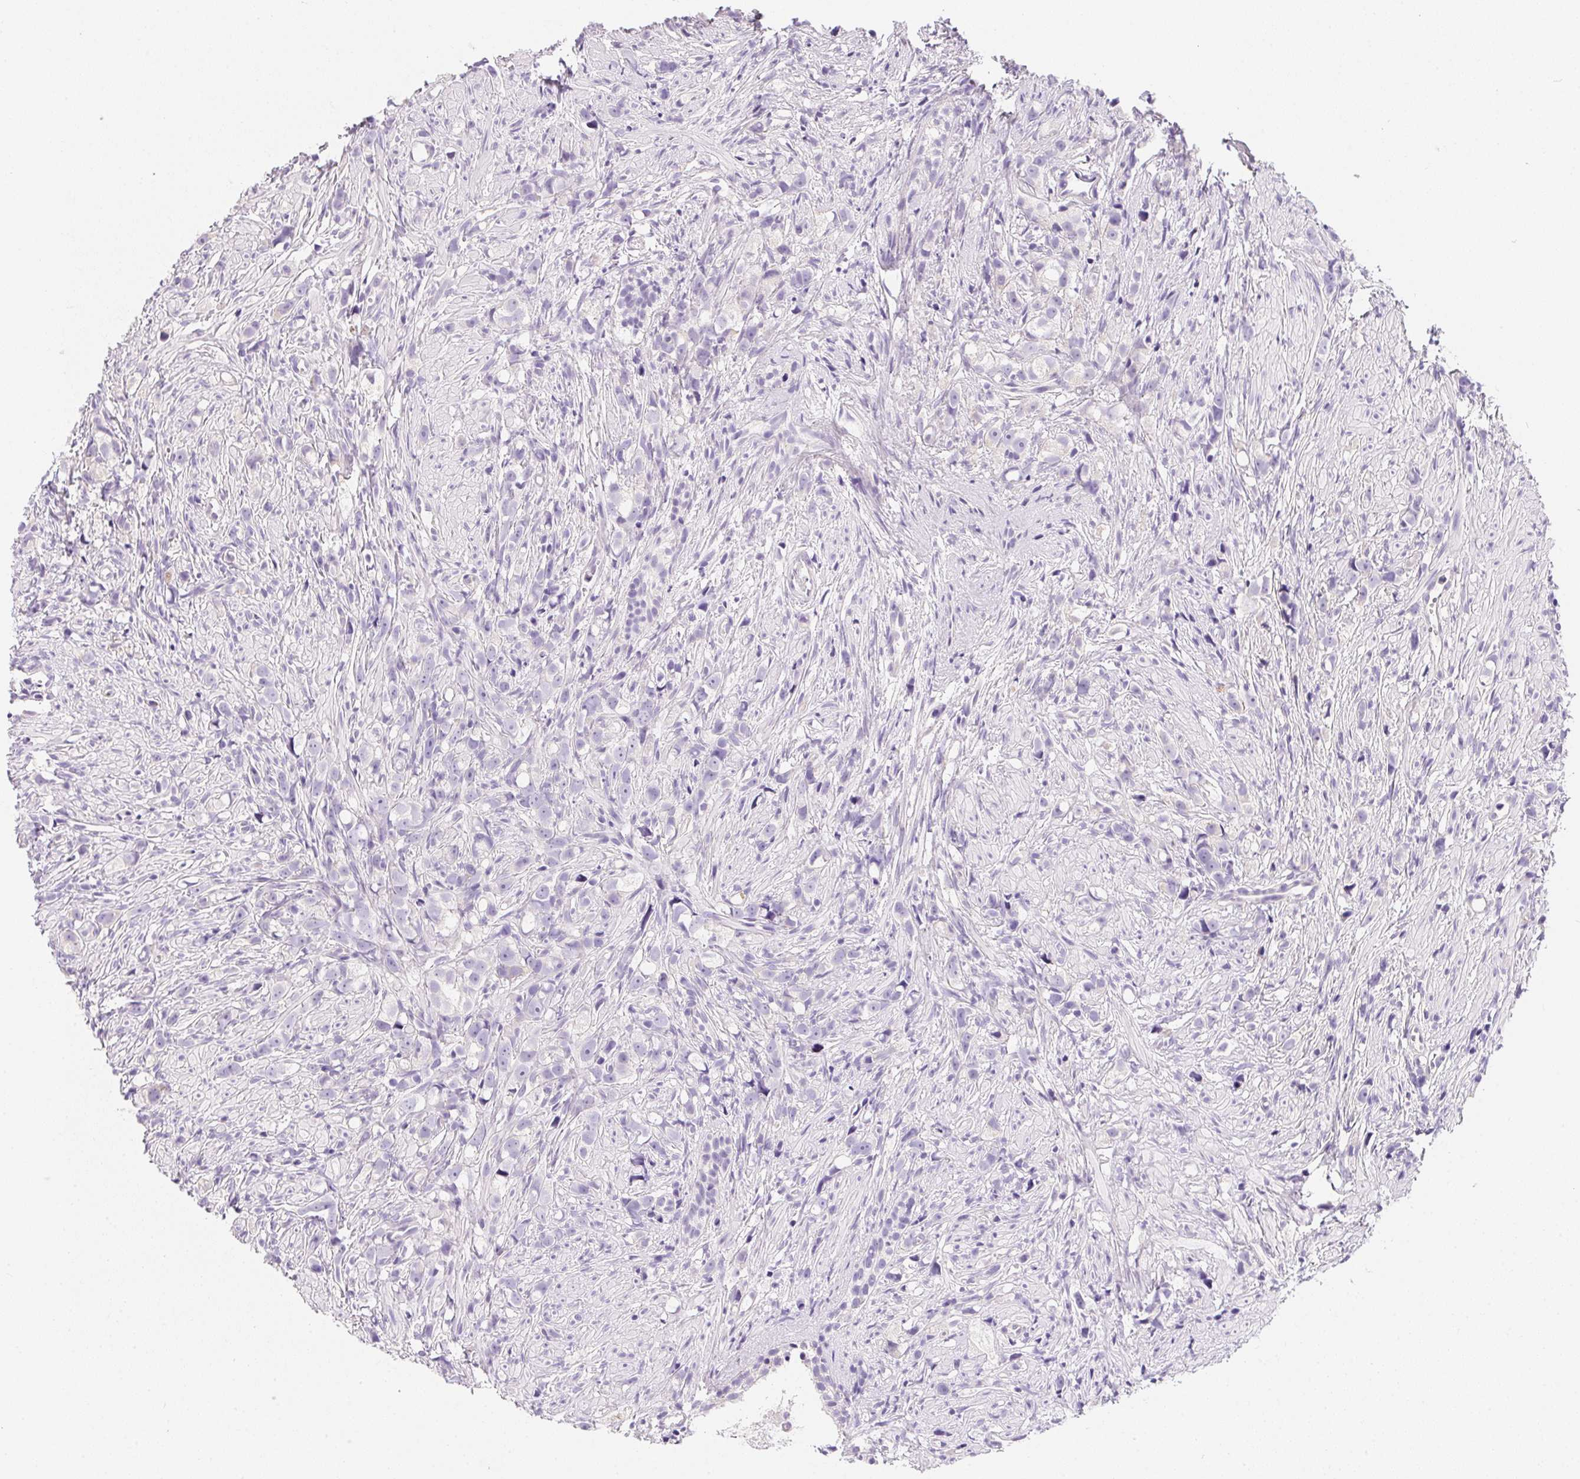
{"staining": {"intensity": "negative", "quantity": "none", "location": "none"}, "tissue": "prostate cancer", "cell_type": "Tumor cells", "image_type": "cancer", "snomed": [{"axis": "morphology", "description": "Adenocarcinoma, High grade"}, {"axis": "topography", "description": "Prostate"}], "caption": "IHC micrograph of prostate cancer stained for a protein (brown), which exhibits no staining in tumor cells.", "gene": "AQP5", "patient": {"sex": "male", "age": 75}}